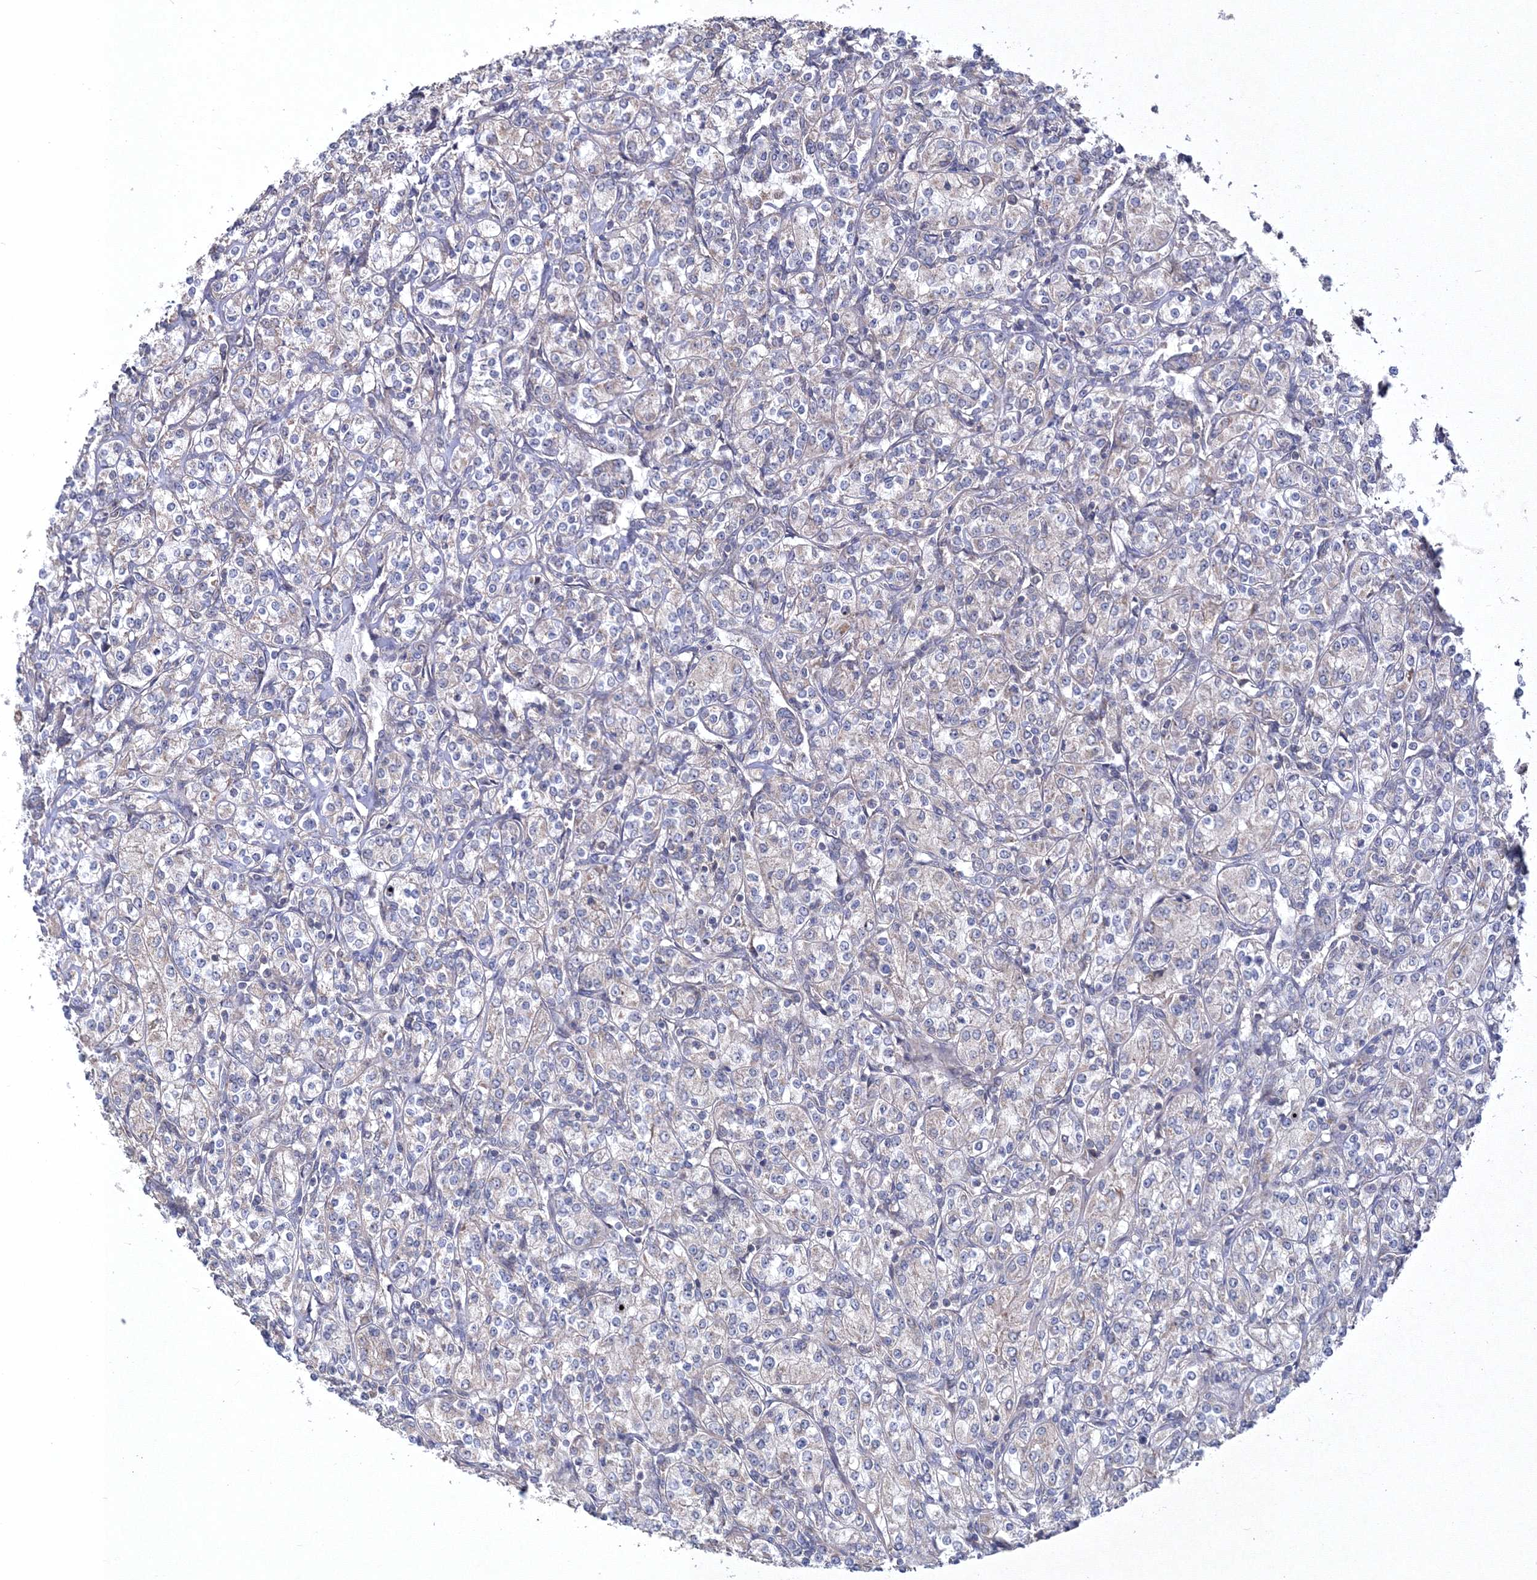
{"staining": {"intensity": "negative", "quantity": "none", "location": "none"}, "tissue": "renal cancer", "cell_type": "Tumor cells", "image_type": "cancer", "snomed": [{"axis": "morphology", "description": "Adenocarcinoma, NOS"}, {"axis": "topography", "description": "Kidney"}], "caption": "A histopathology image of human adenocarcinoma (renal) is negative for staining in tumor cells.", "gene": "PPP2R2B", "patient": {"sex": "male", "age": 77}}